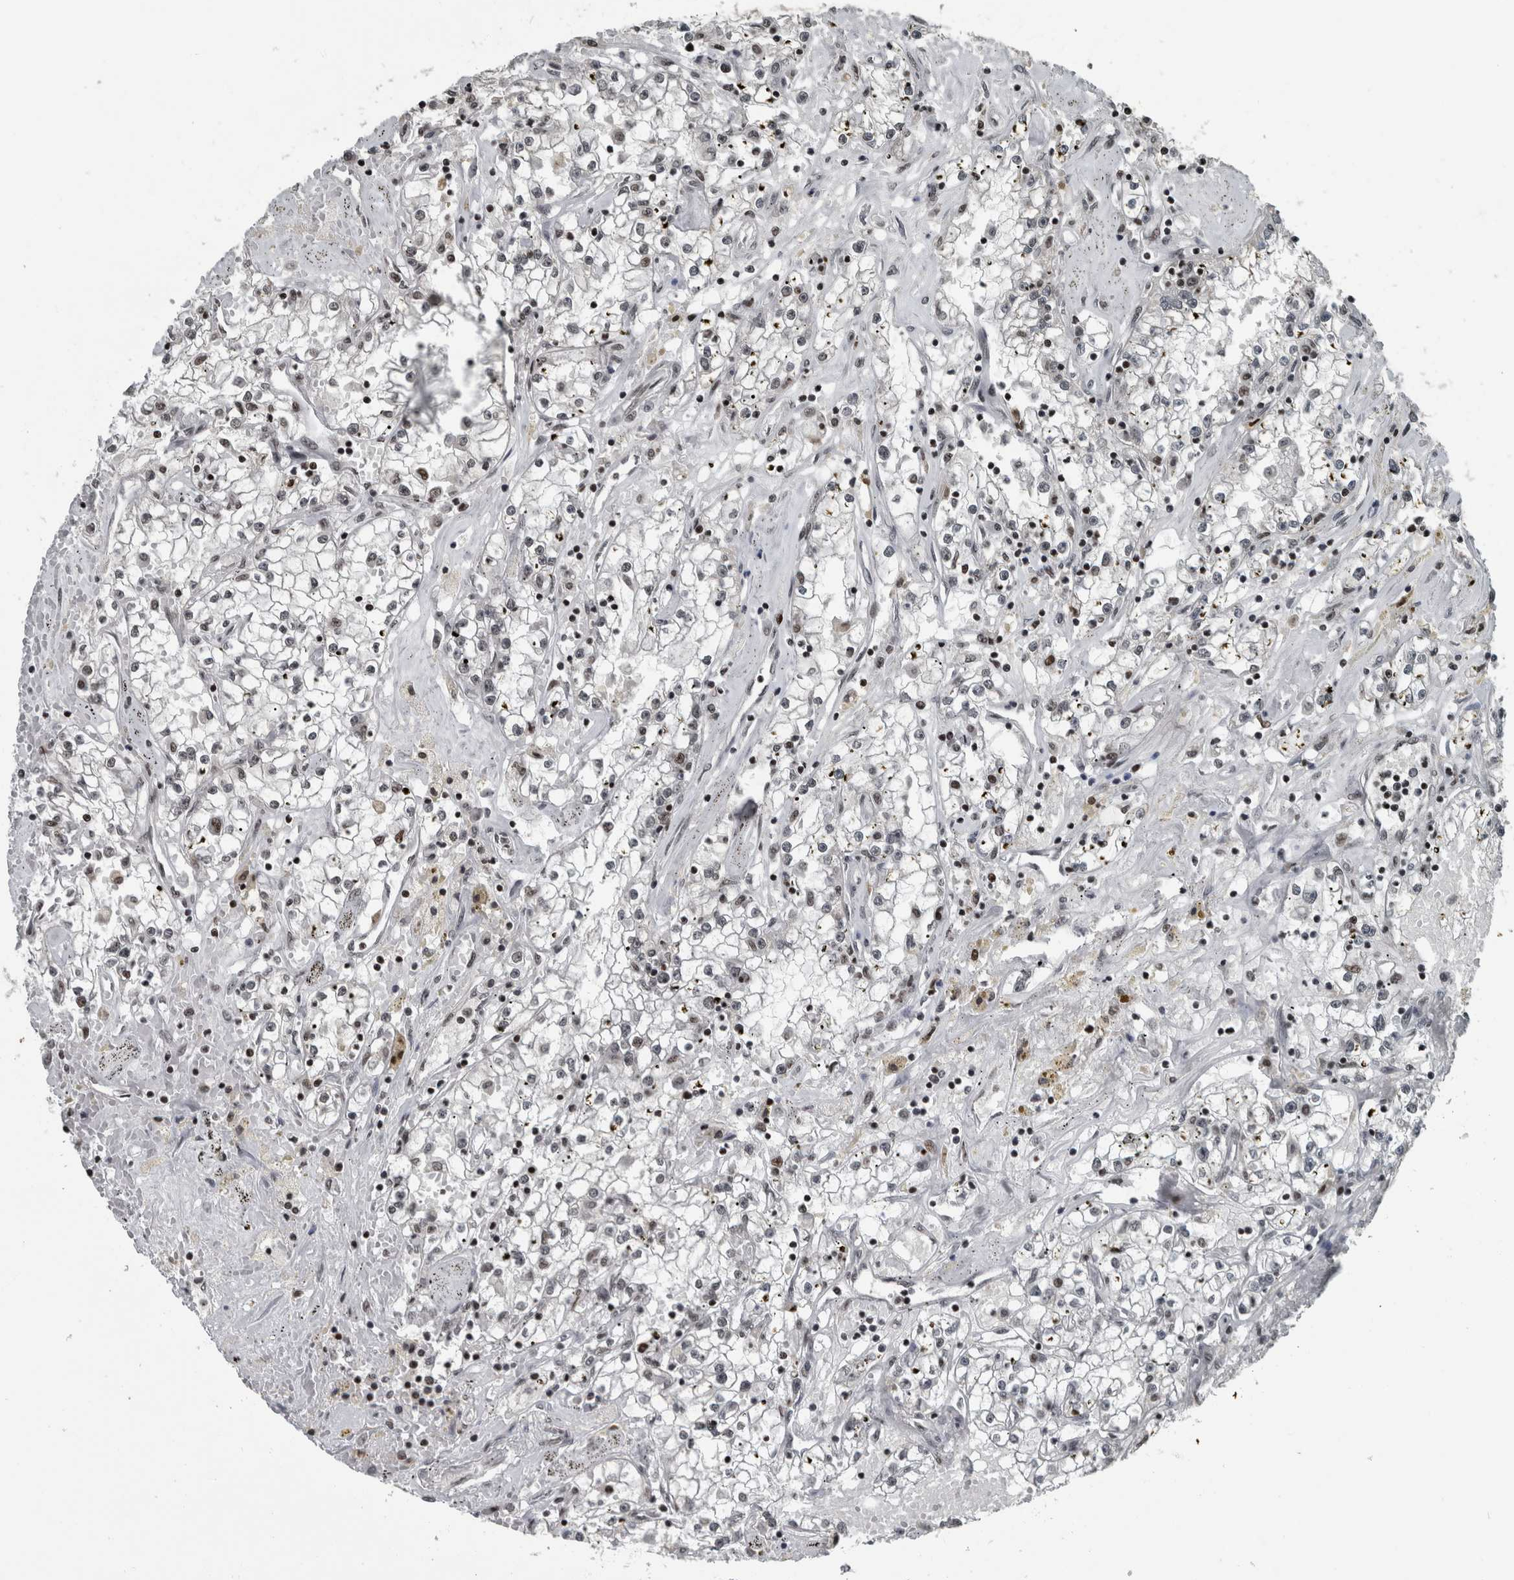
{"staining": {"intensity": "weak", "quantity": "25%-75%", "location": "nuclear"}, "tissue": "renal cancer", "cell_type": "Tumor cells", "image_type": "cancer", "snomed": [{"axis": "morphology", "description": "Adenocarcinoma, NOS"}, {"axis": "topography", "description": "Kidney"}], "caption": "Human adenocarcinoma (renal) stained with a protein marker shows weak staining in tumor cells.", "gene": "UNC50", "patient": {"sex": "male", "age": 56}}